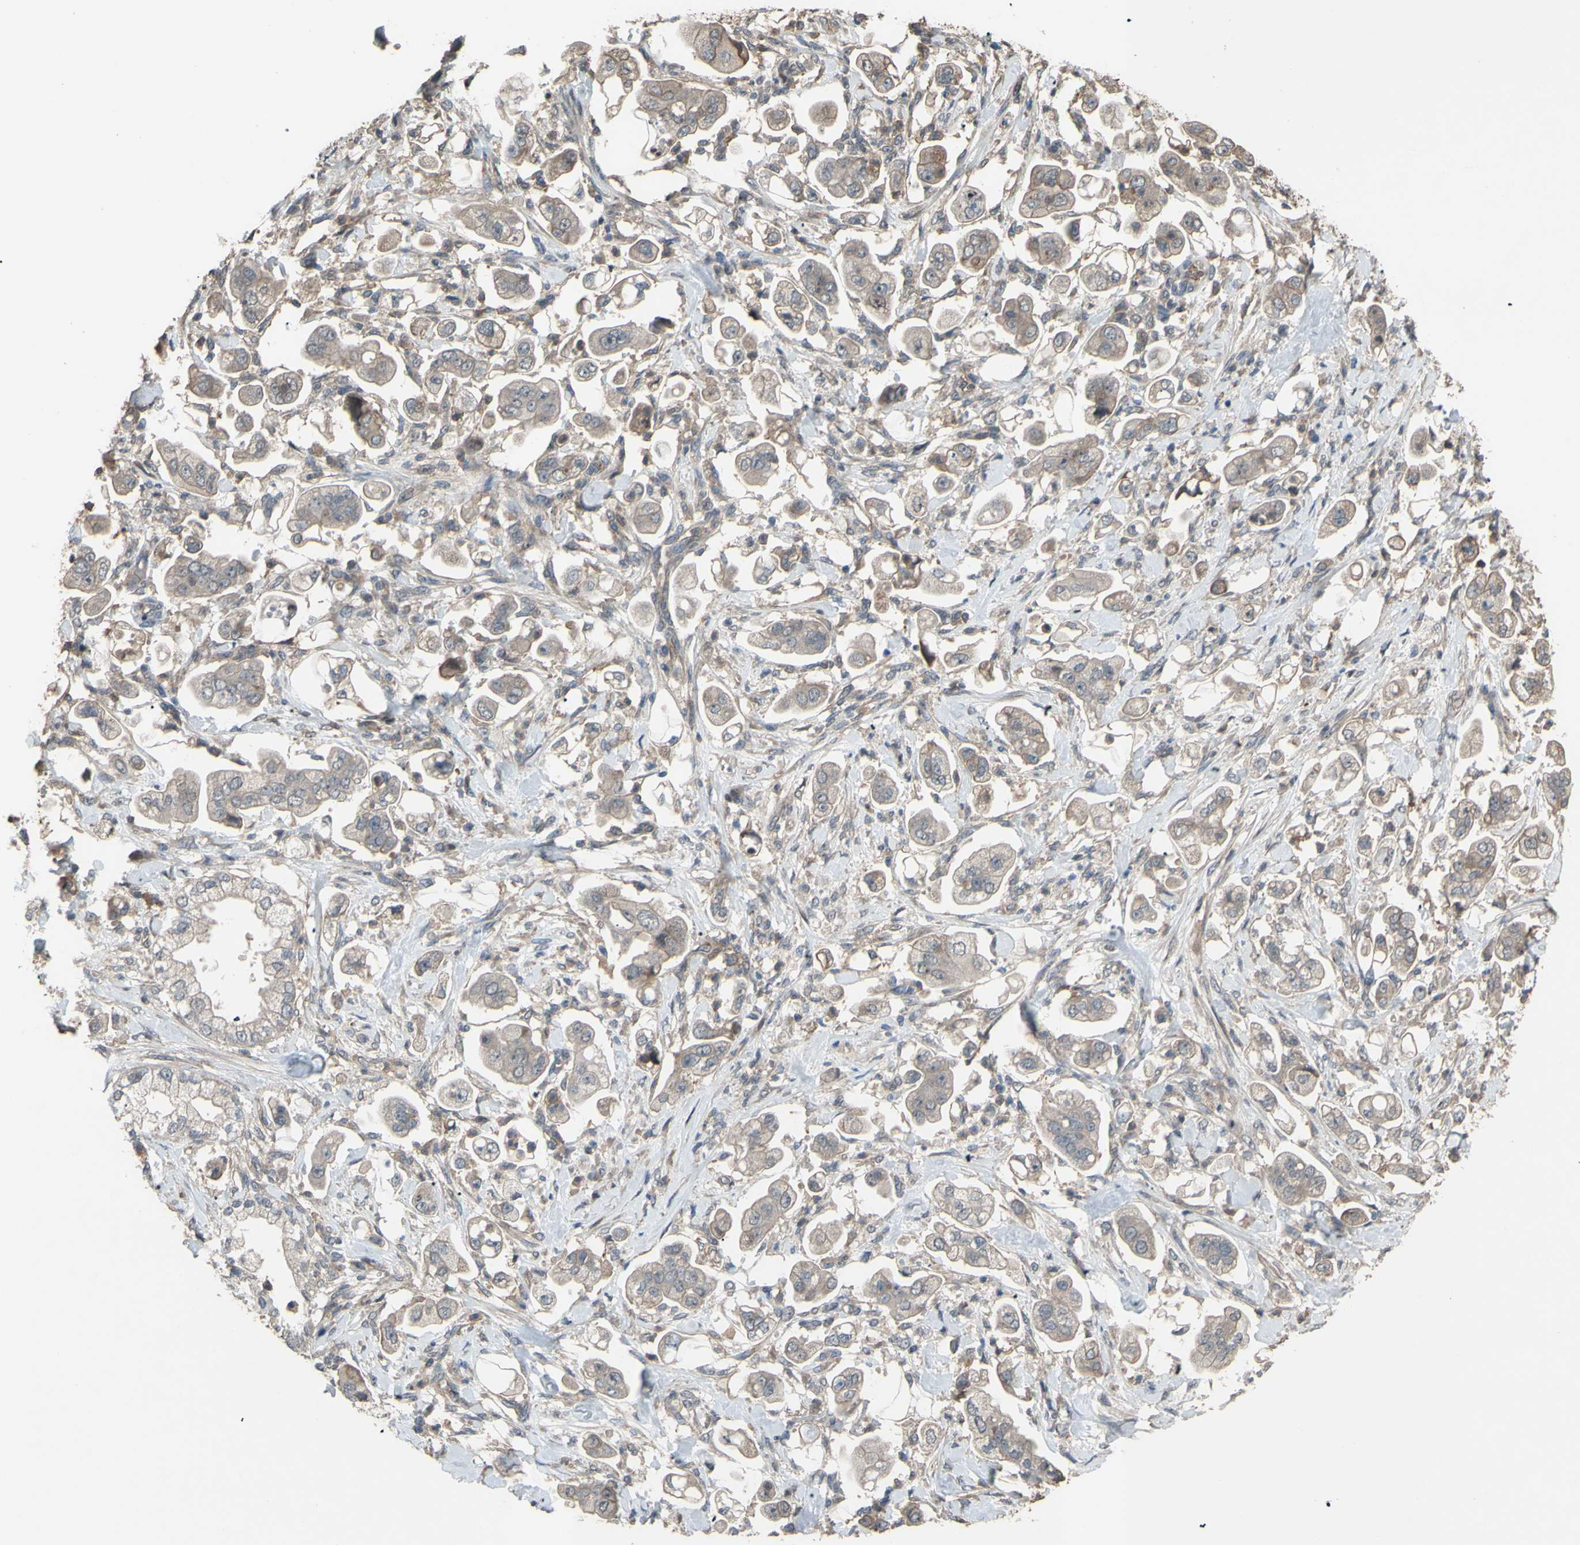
{"staining": {"intensity": "weak", "quantity": ">75%", "location": "cytoplasmic/membranous"}, "tissue": "stomach cancer", "cell_type": "Tumor cells", "image_type": "cancer", "snomed": [{"axis": "morphology", "description": "Adenocarcinoma, NOS"}, {"axis": "topography", "description": "Stomach"}], "caption": "Immunohistochemical staining of stomach cancer (adenocarcinoma) exhibits low levels of weak cytoplasmic/membranous protein positivity in approximately >75% of tumor cells. (Brightfield microscopy of DAB IHC at high magnification).", "gene": "SHROOM4", "patient": {"sex": "male", "age": 62}}